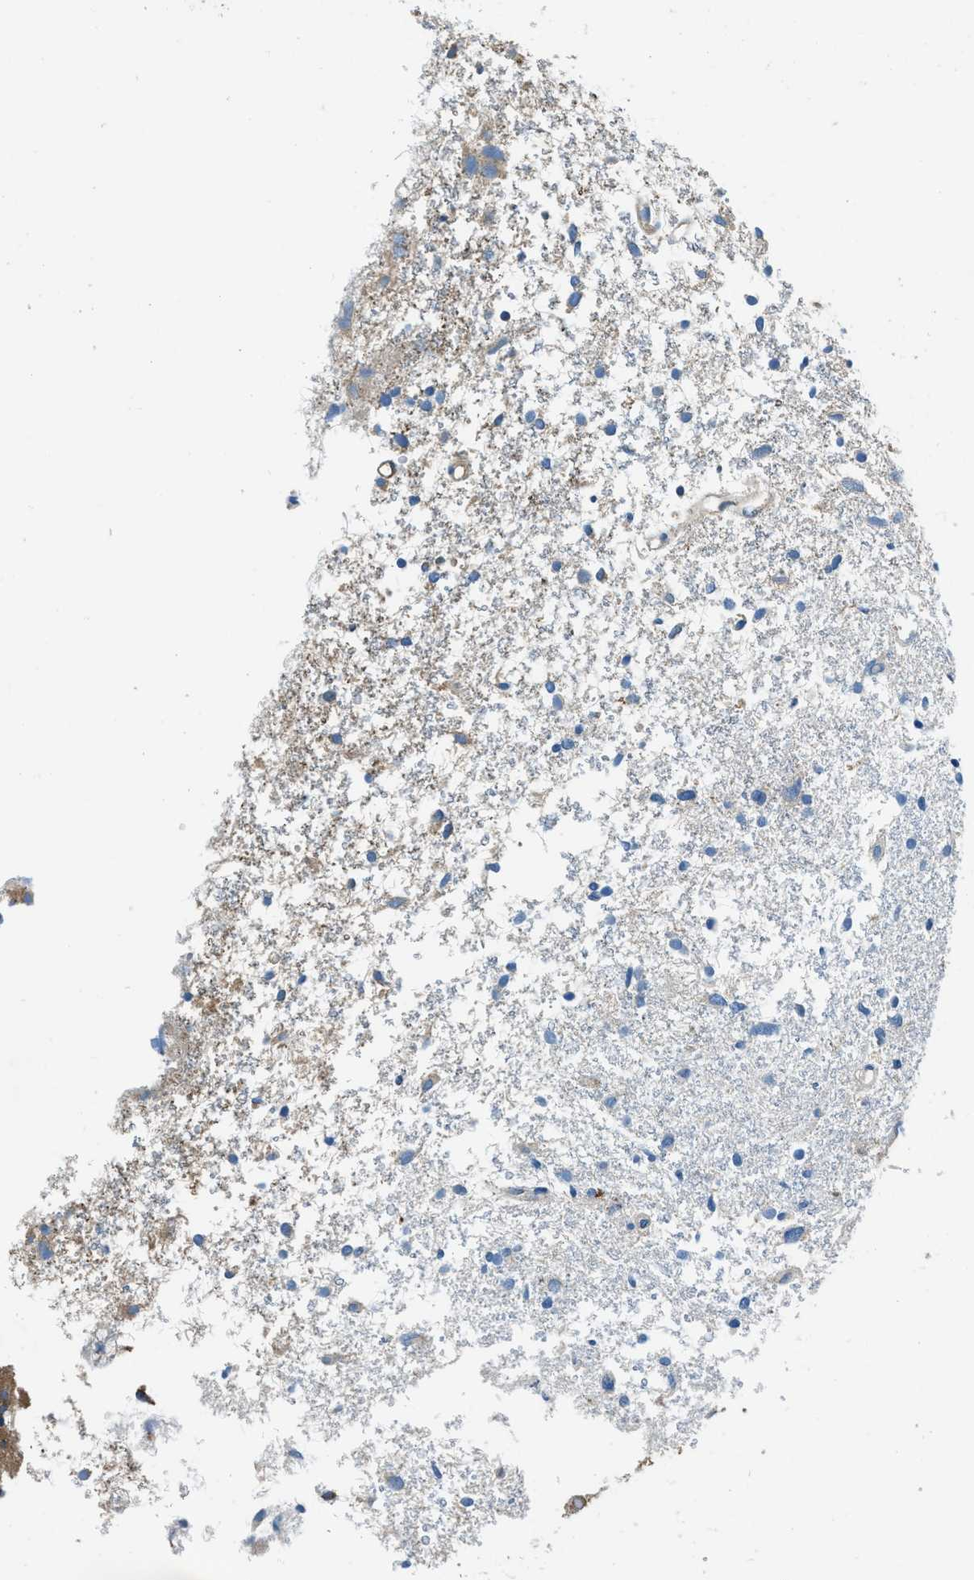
{"staining": {"intensity": "moderate", "quantity": ">75%", "location": "cytoplasmic/membranous"}, "tissue": "glioma", "cell_type": "Tumor cells", "image_type": "cancer", "snomed": [{"axis": "morphology", "description": "Glioma, malignant, High grade"}, {"axis": "topography", "description": "Brain"}], "caption": "High-grade glioma (malignant) was stained to show a protein in brown. There is medium levels of moderate cytoplasmic/membranous expression in about >75% of tumor cells.", "gene": "GIMAP8", "patient": {"sex": "female", "age": 59}}